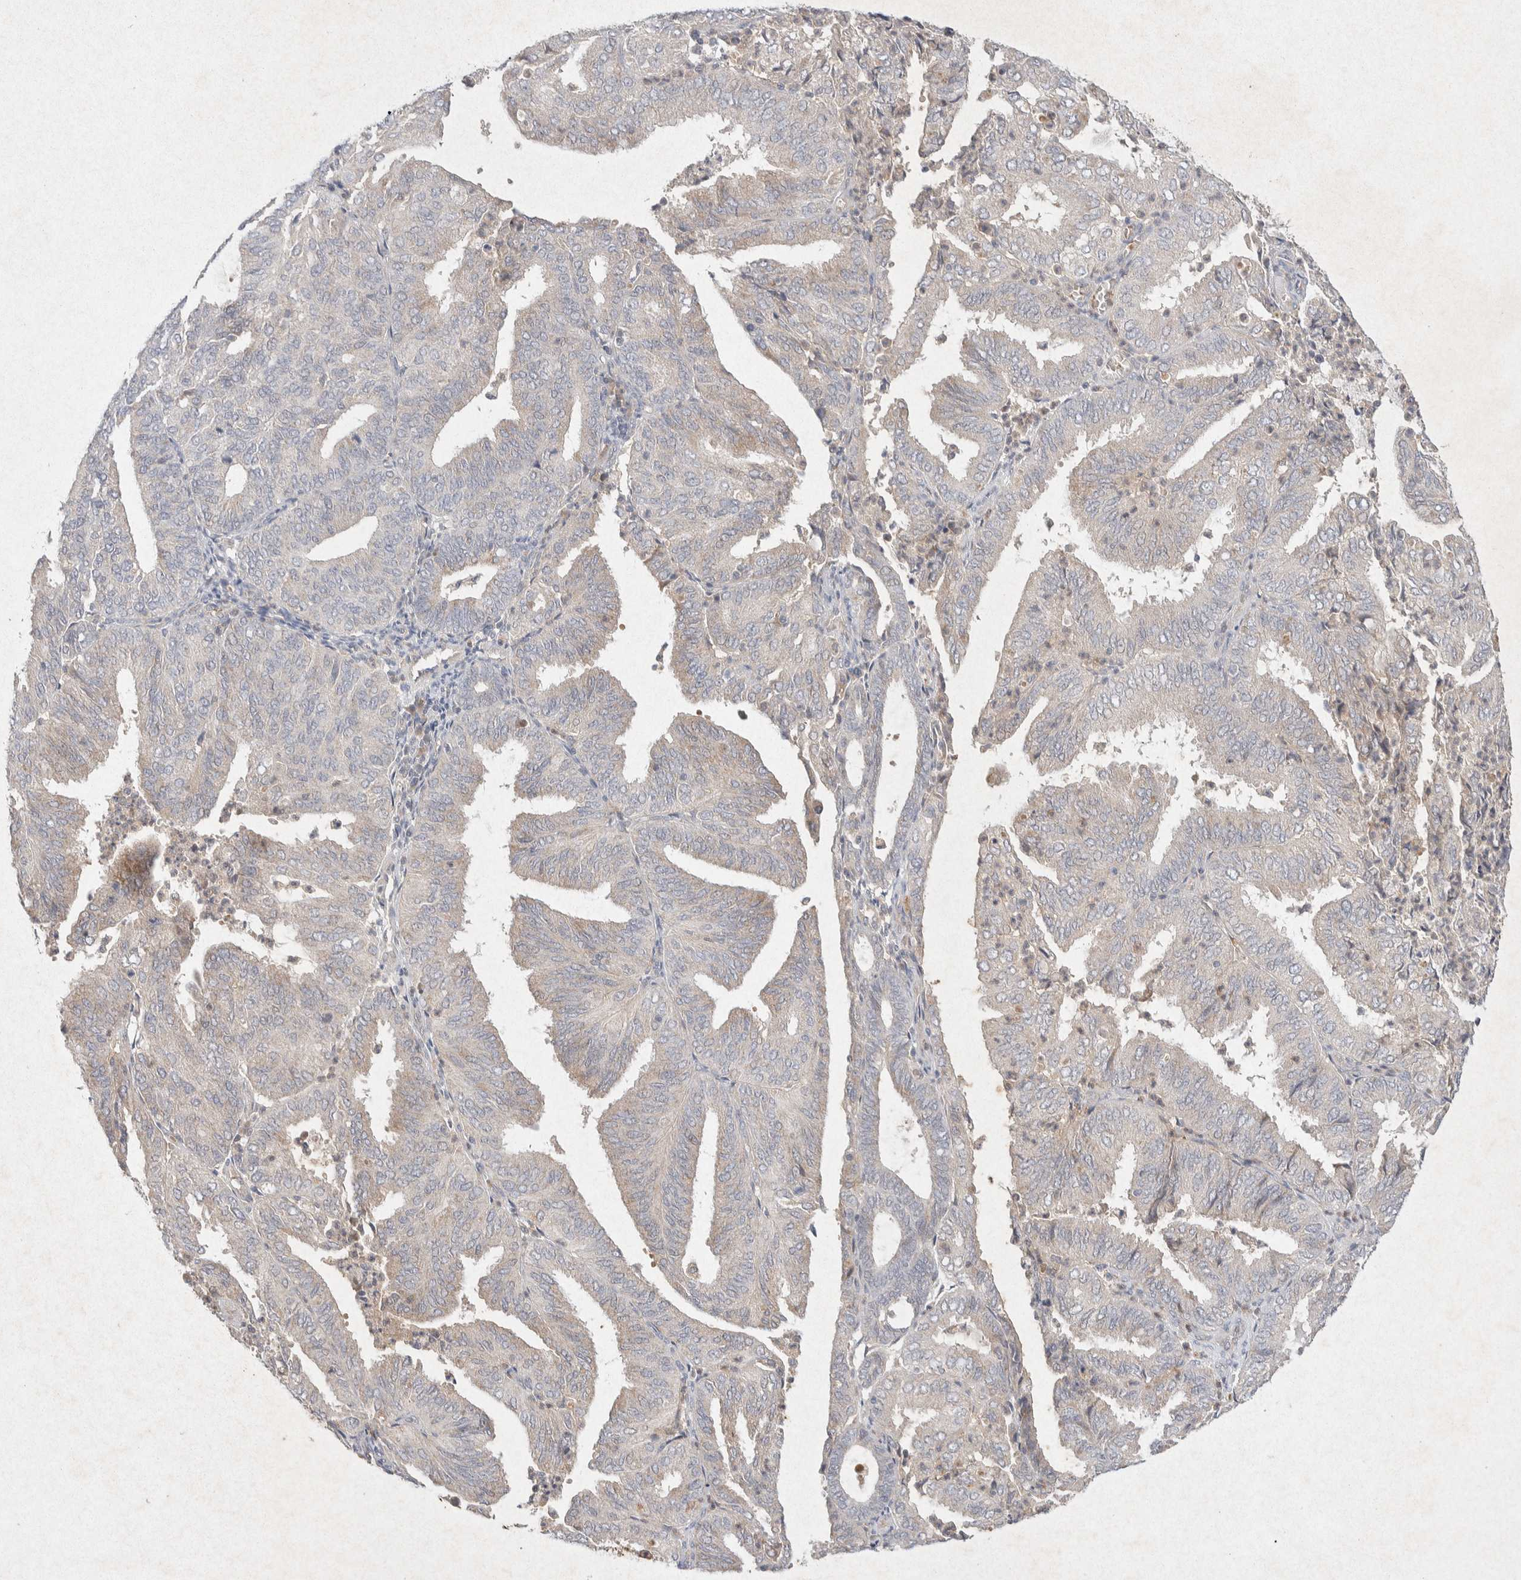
{"staining": {"intensity": "negative", "quantity": "none", "location": "none"}, "tissue": "endometrial cancer", "cell_type": "Tumor cells", "image_type": "cancer", "snomed": [{"axis": "morphology", "description": "Adenocarcinoma, NOS"}, {"axis": "topography", "description": "Uterus"}], "caption": "Immunohistochemistry (IHC) histopathology image of human endometrial adenocarcinoma stained for a protein (brown), which displays no positivity in tumor cells.", "gene": "GNAI1", "patient": {"sex": "female", "age": 60}}